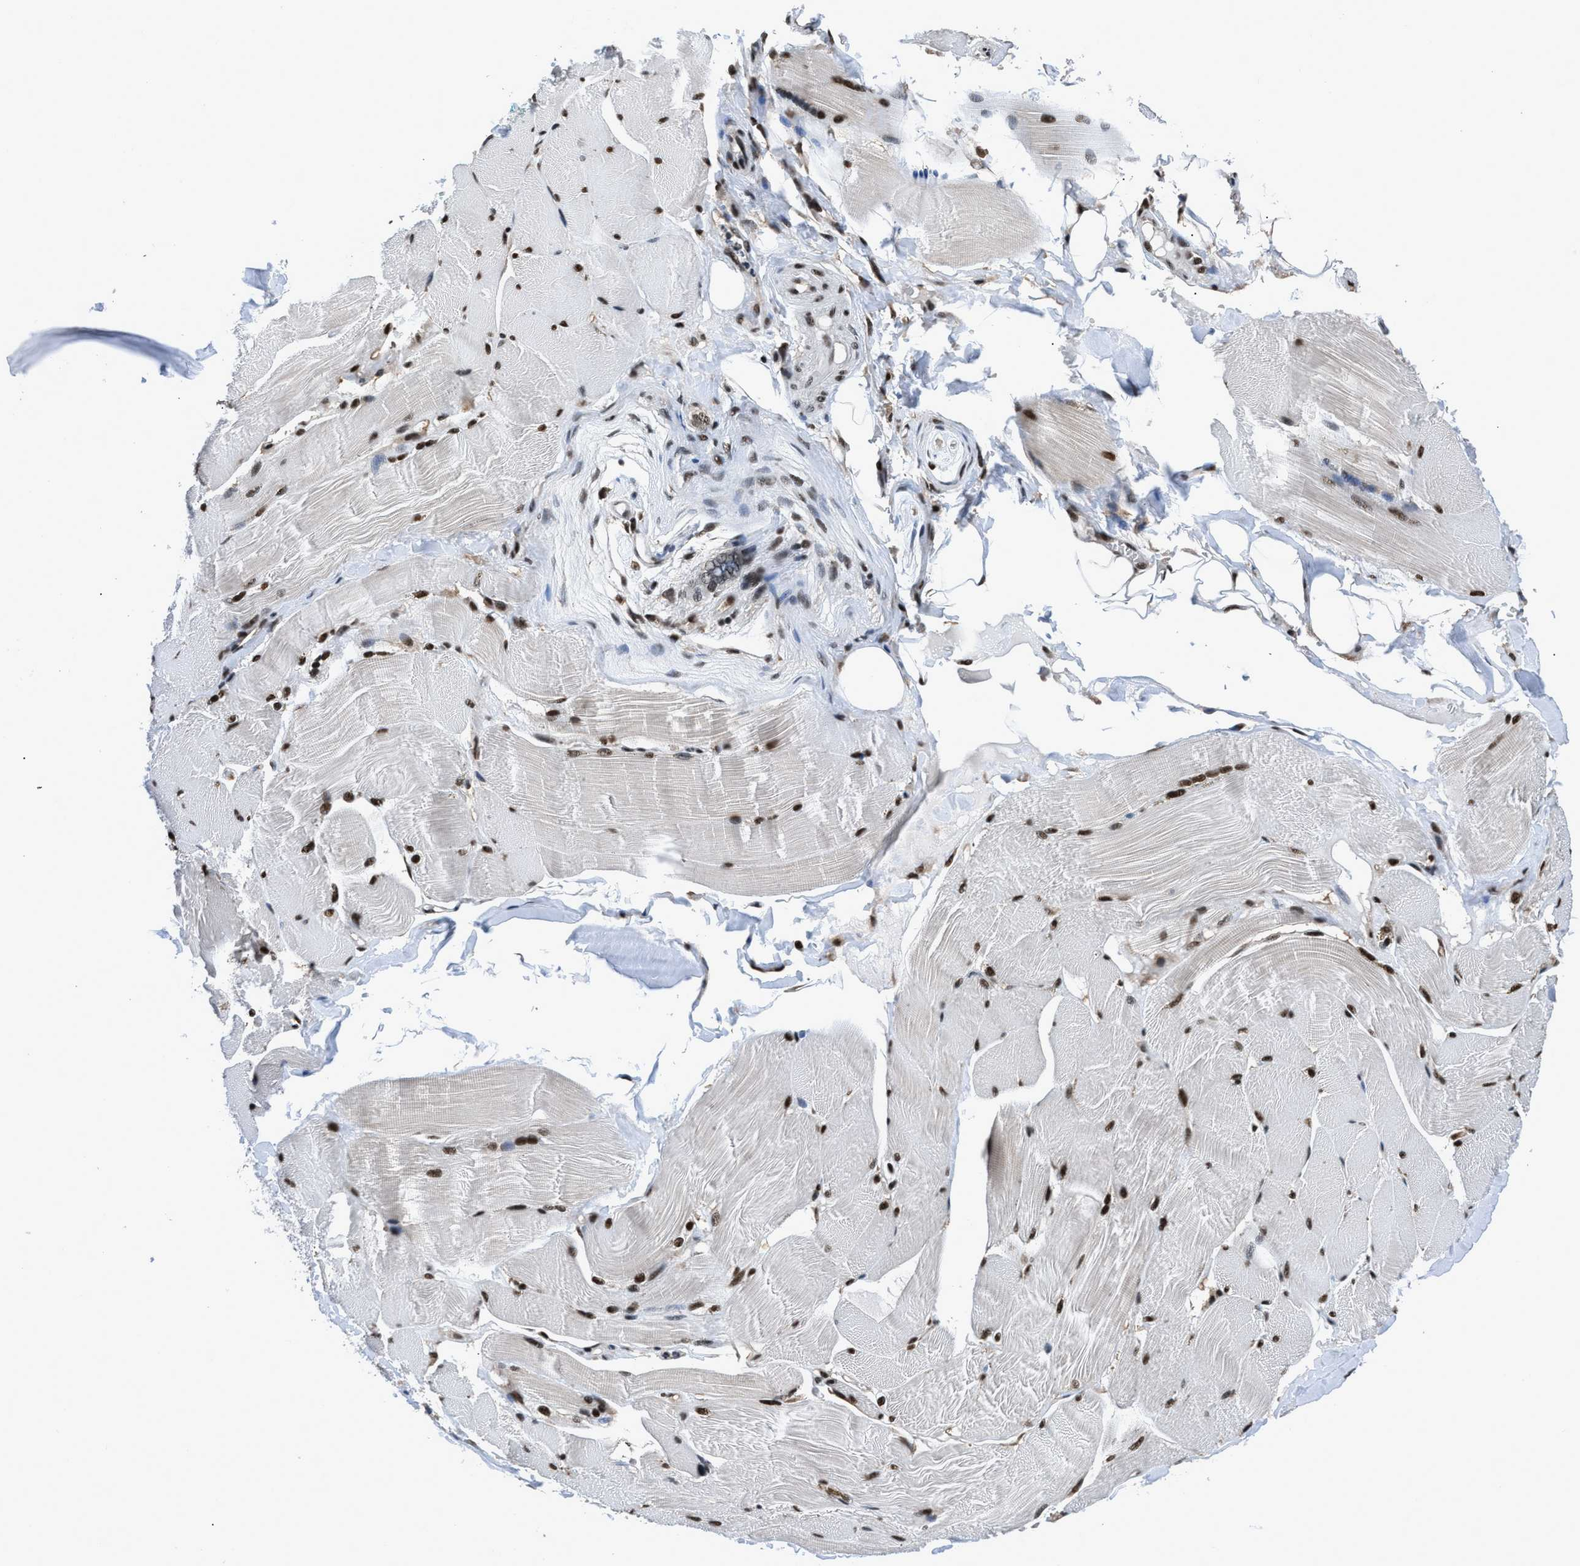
{"staining": {"intensity": "strong", "quantity": "25%-75%", "location": "nuclear"}, "tissue": "skeletal muscle", "cell_type": "Myocytes", "image_type": "normal", "snomed": [{"axis": "morphology", "description": "Normal tissue, NOS"}, {"axis": "topography", "description": "Skin"}, {"axis": "topography", "description": "Skeletal muscle"}], "caption": "An image of human skeletal muscle stained for a protein exhibits strong nuclear brown staining in myocytes. (IHC, brightfield microscopy, high magnification).", "gene": "HNRNPF", "patient": {"sex": "male", "age": 83}}